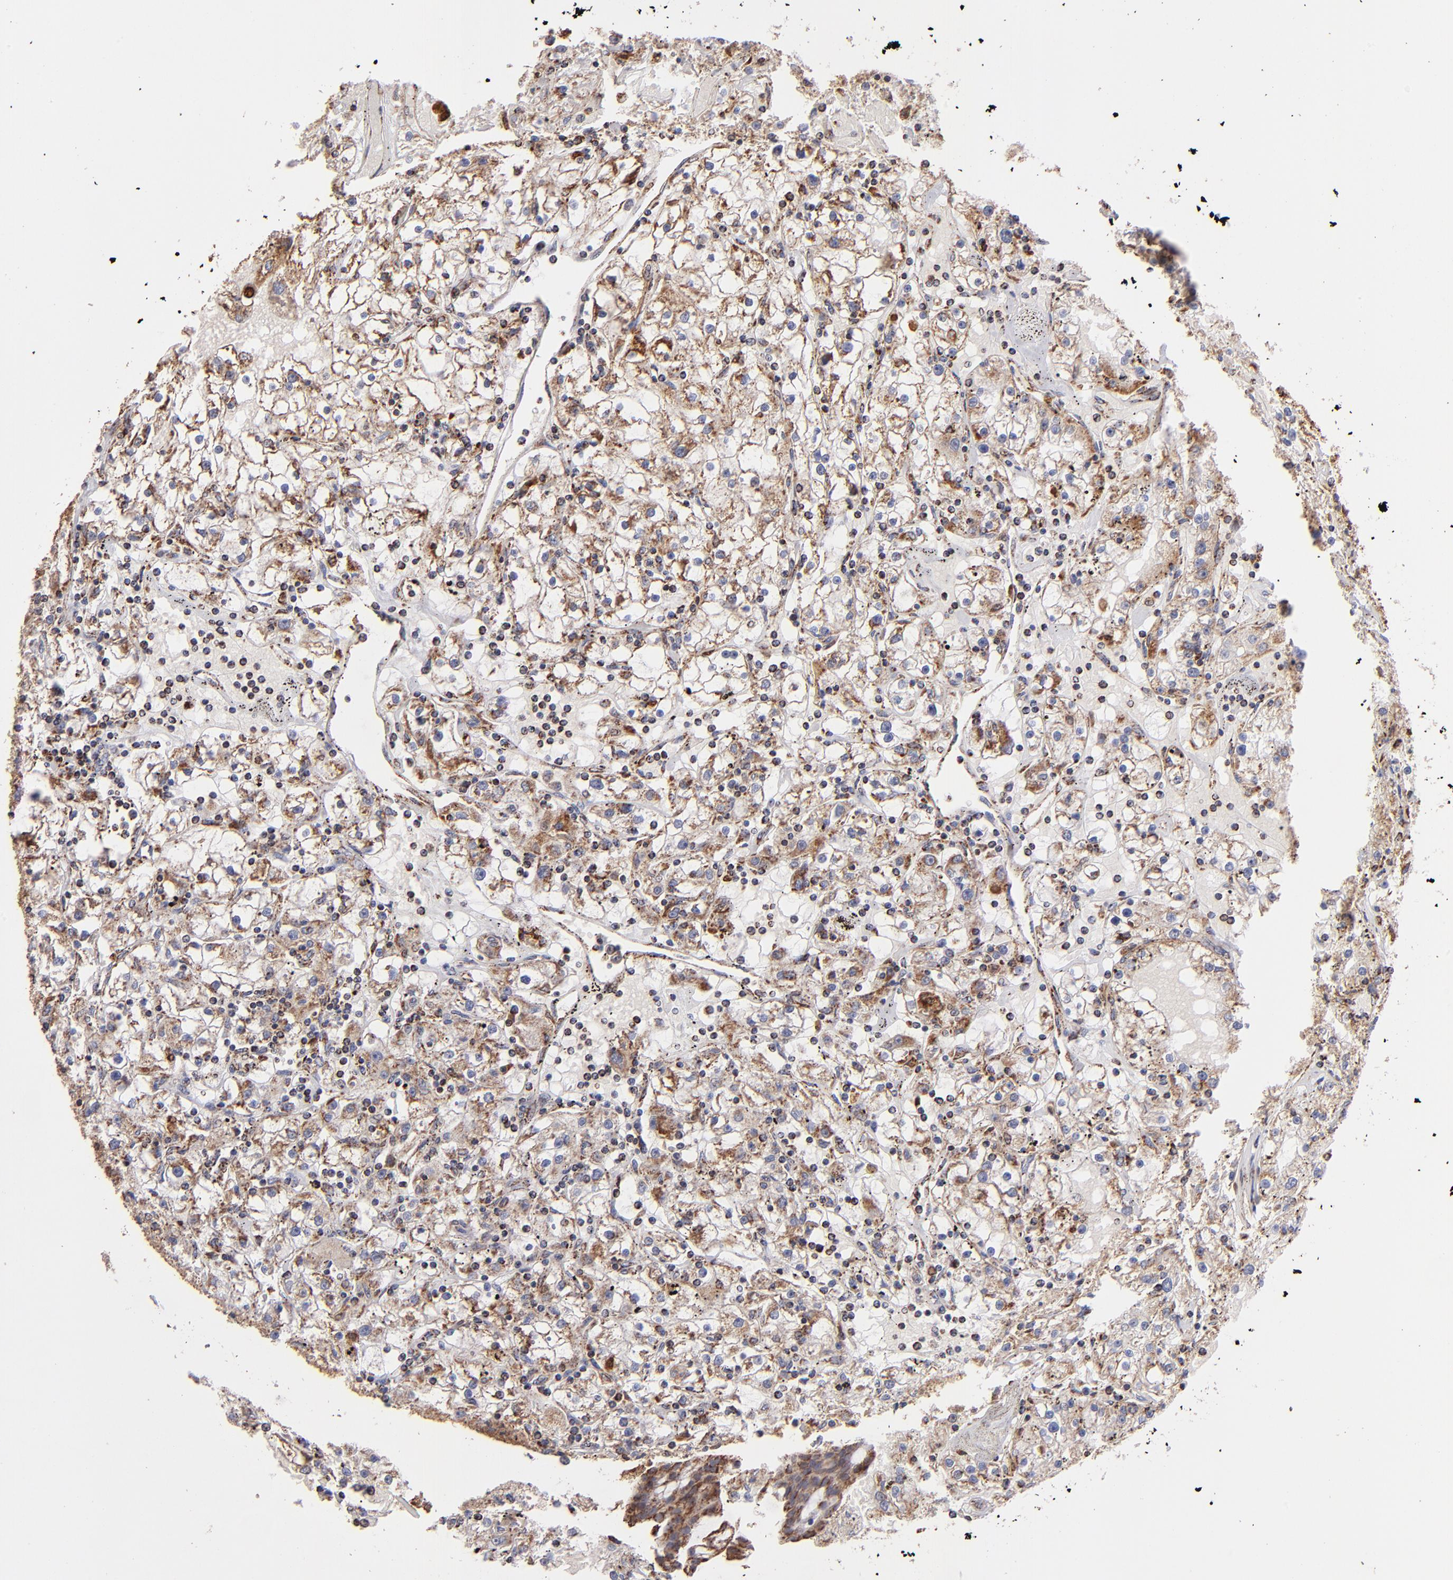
{"staining": {"intensity": "moderate", "quantity": "25%-75%", "location": "cytoplasmic/membranous"}, "tissue": "renal cancer", "cell_type": "Tumor cells", "image_type": "cancer", "snomed": [{"axis": "morphology", "description": "Adenocarcinoma, NOS"}, {"axis": "topography", "description": "Kidney"}], "caption": "Adenocarcinoma (renal) stained for a protein demonstrates moderate cytoplasmic/membranous positivity in tumor cells.", "gene": "DLST", "patient": {"sex": "male", "age": 56}}